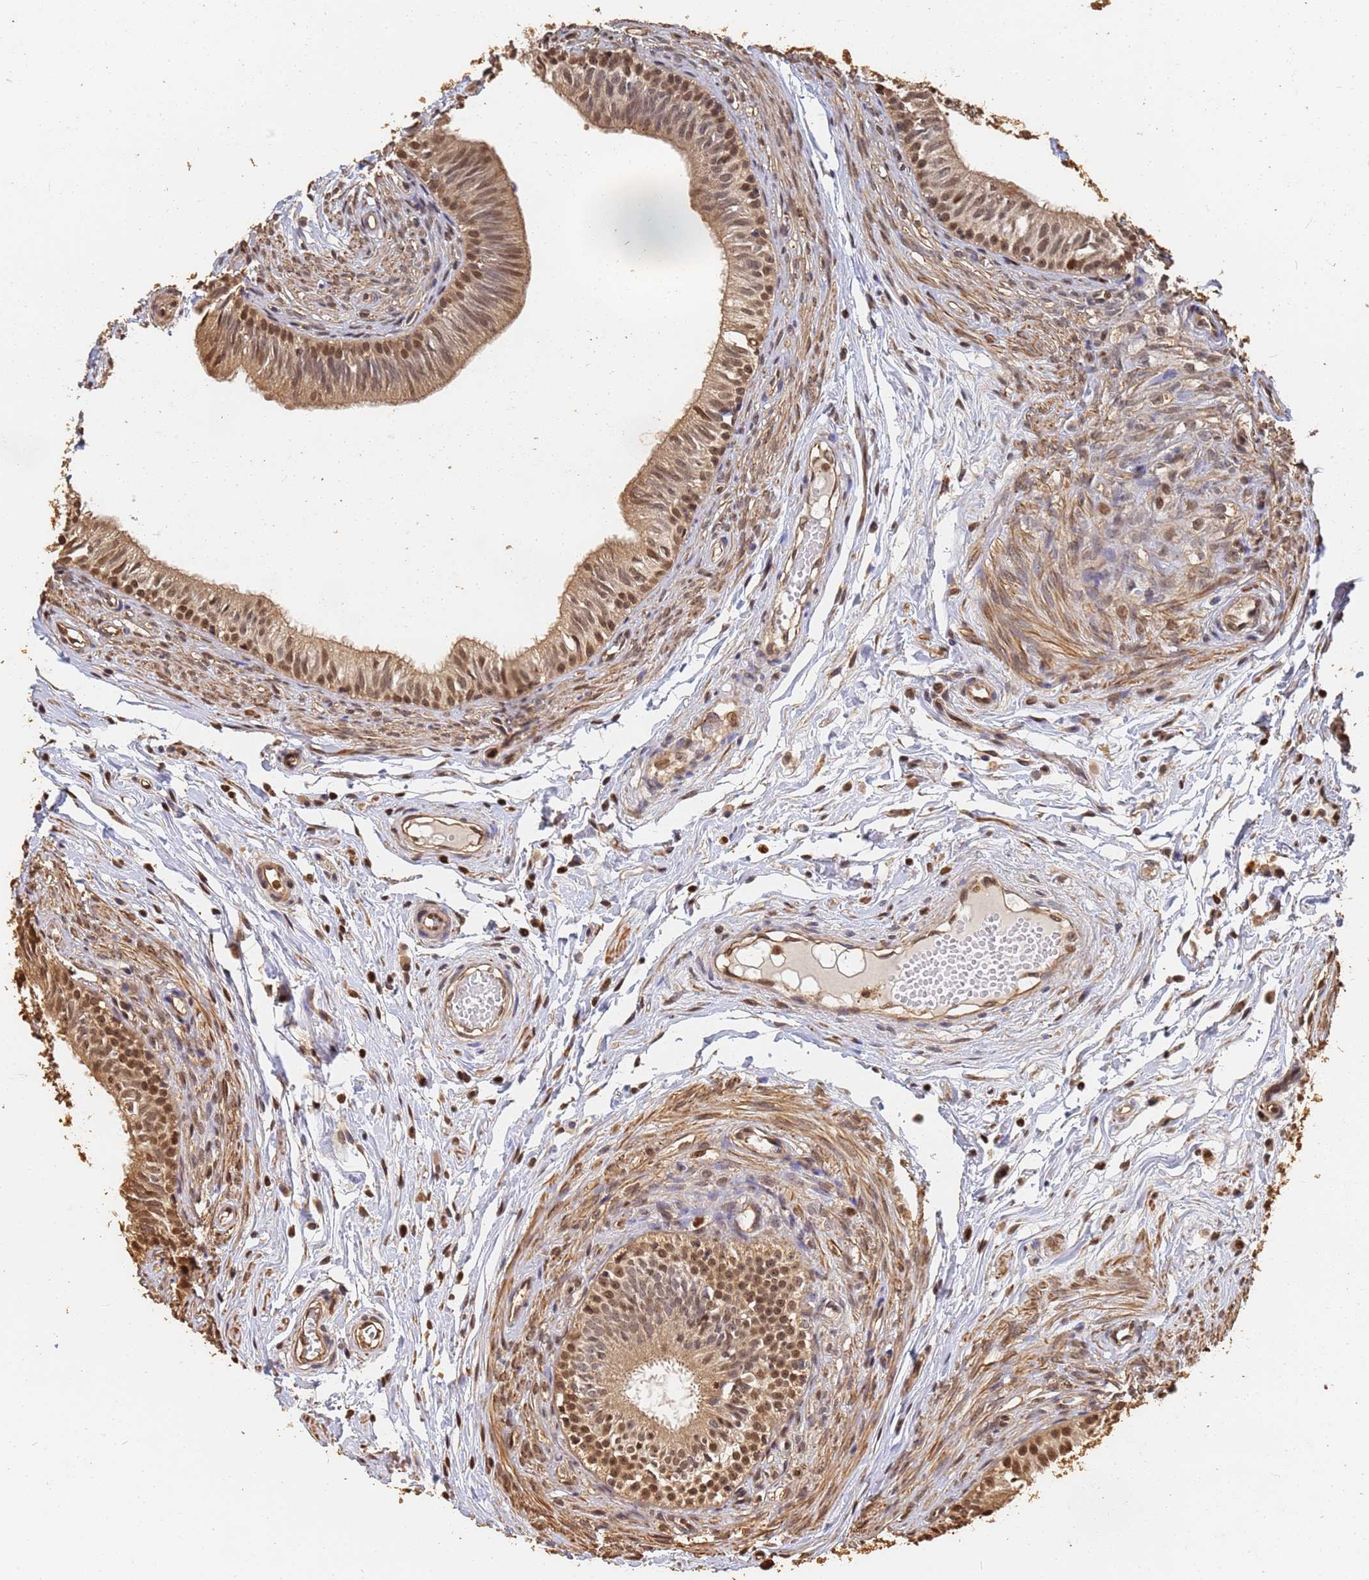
{"staining": {"intensity": "moderate", "quantity": ">75%", "location": "cytoplasmic/membranous,nuclear"}, "tissue": "epididymis", "cell_type": "Glandular cells", "image_type": "normal", "snomed": [{"axis": "morphology", "description": "Normal tissue, NOS"}, {"axis": "topography", "description": "Epididymis, spermatic cord, NOS"}], "caption": "Glandular cells reveal moderate cytoplasmic/membranous,nuclear expression in approximately >75% of cells in unremarkable epididymis.", "gene": "JAK2", "patient": {"sex": "male", "age": 22}}